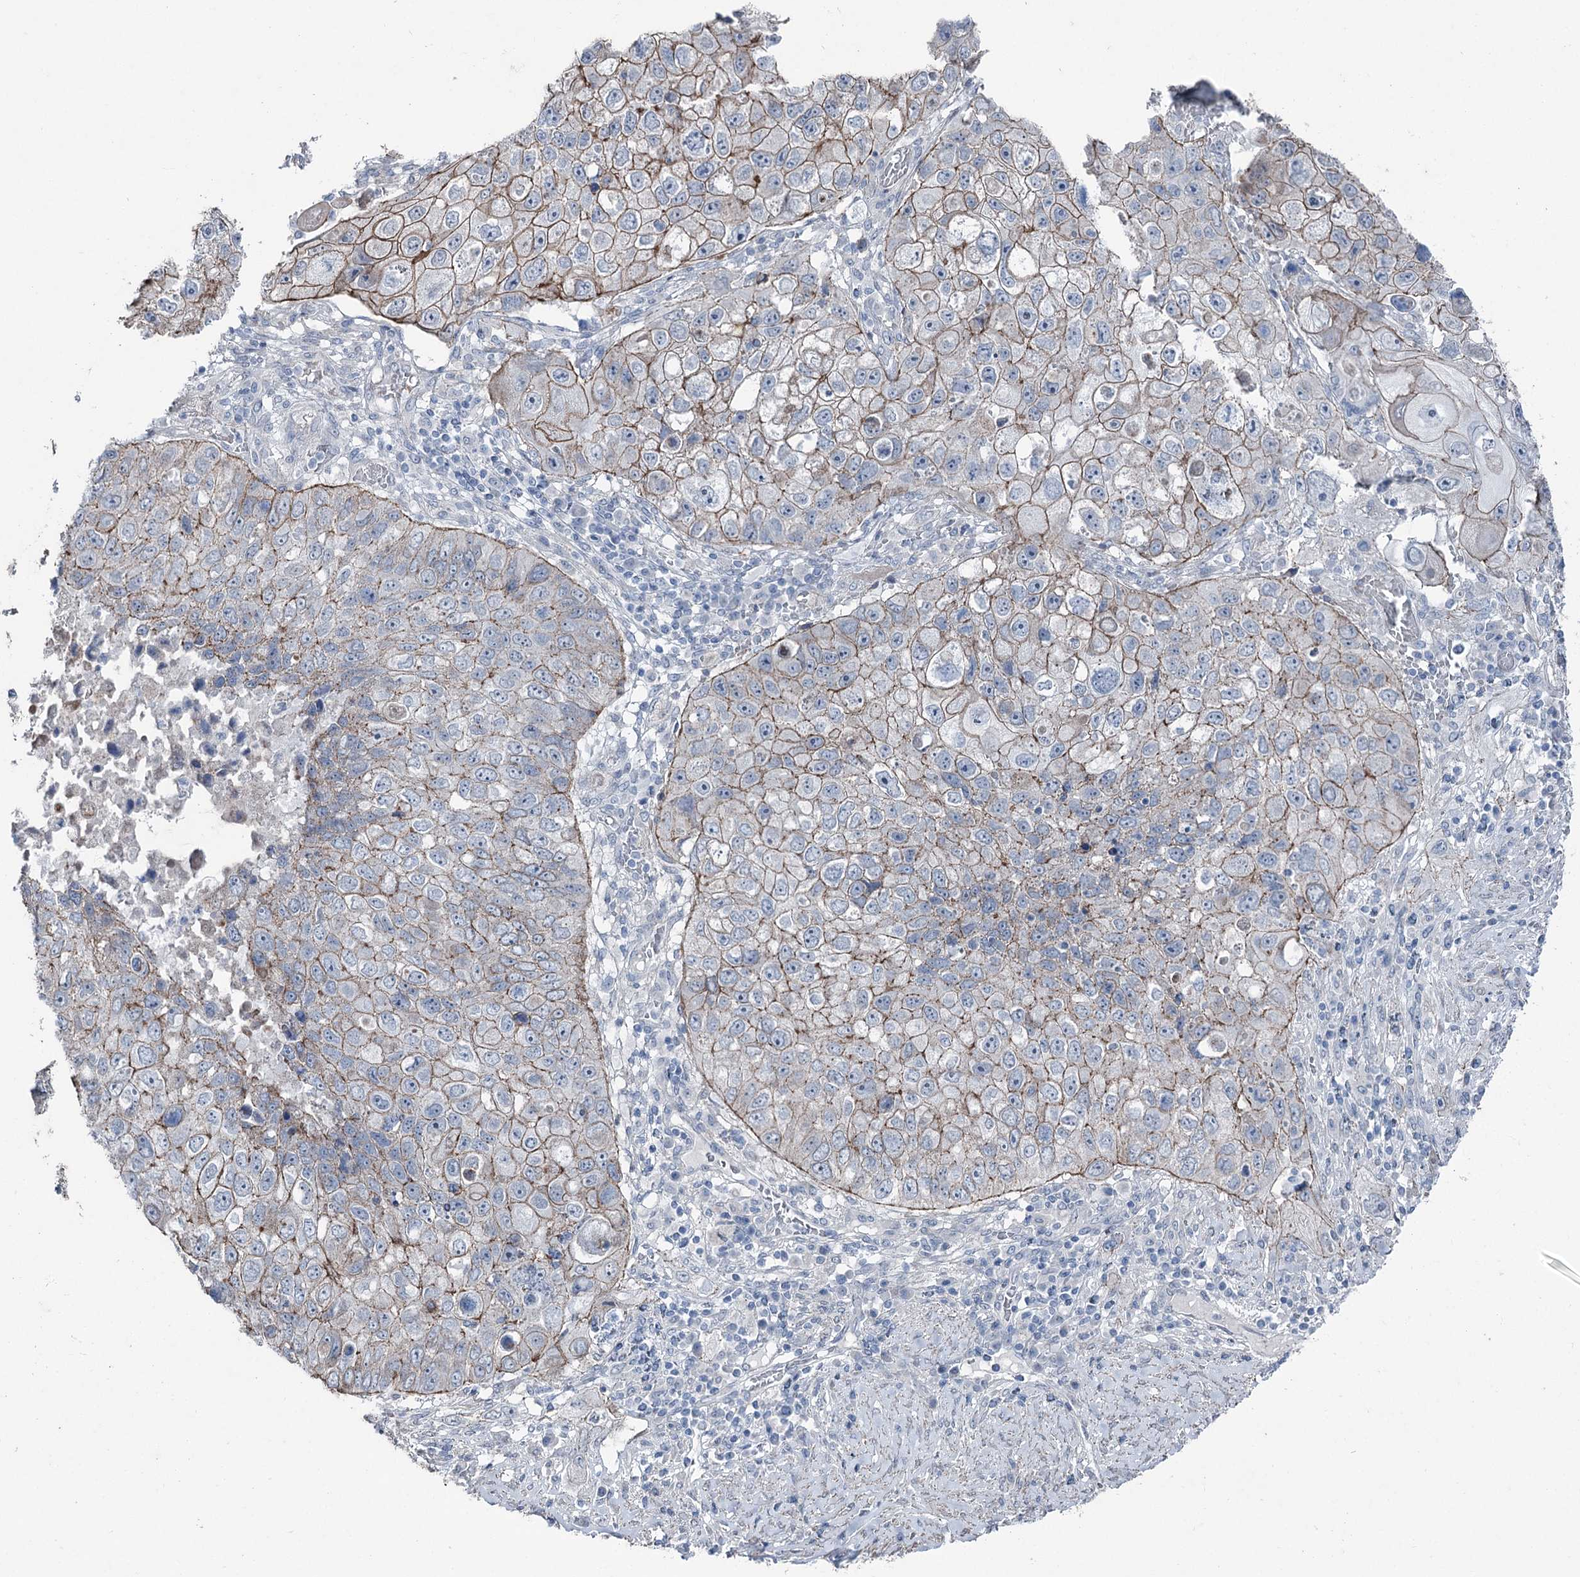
{"staining": {"intensity": "moderate", "quantity": ">75%", "location": "cytoplasmic/membranous"}, "tissue": "lung cancer", "cell_type": "Tumor cells", "image_type": "cancer", "snomed": [{"axis": "morphology", "description": "Squamous cell carcinoma, NOS"}, {"axis": "topography", "description": "Lung"}], "caption": "This image exhibits lung cancer stained with immunohistochemistry to label a protein in brown. The cytoplasmic/membranous of tumor cells show moderate positivity for the protein. Nuclei are counter-stained blue.", "gene": "FAM120B", "patient": {"sex": "male", "age": 61}}